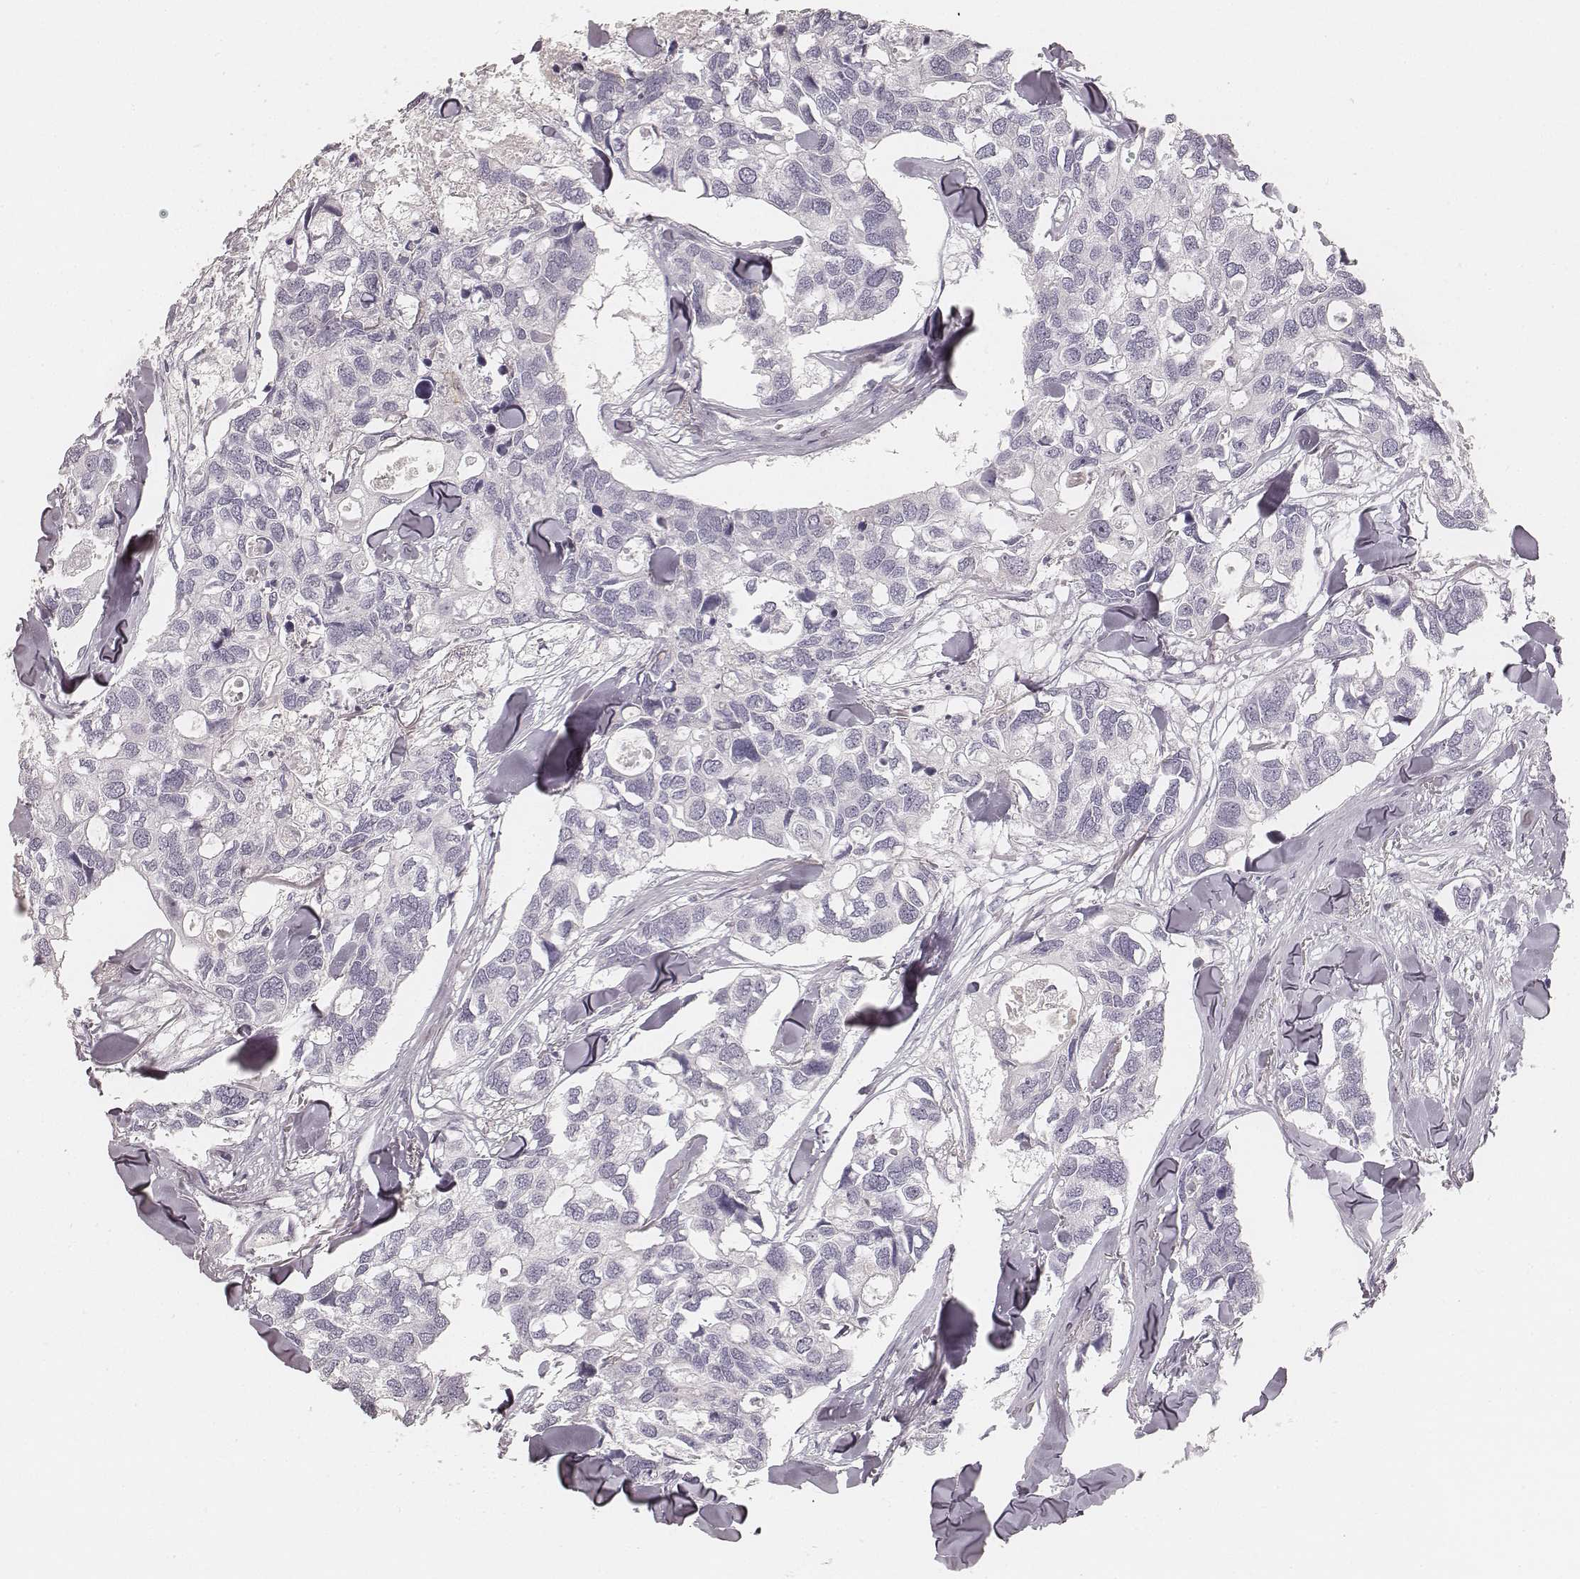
{"staining": {"intensity": "negative", "quantity": "none", "location": "none"}, "tissue": "breast cancer", "cell_type": "Tumor cells", "image_type": "cancer", "snomed": [{"axis": "morphology", "description": "Duct carcinoma"}, {"axis": "topography", "description": "Breast"}], "caption": "Tumor cells show no significant protein staining in breast intraductal carcinoma. The staining is performed using DAB brown chromogen with nuclei counter-stained in using hematoxylin.", "gene": "KRT31", "patient": {"sex": "female", "age": 83}}